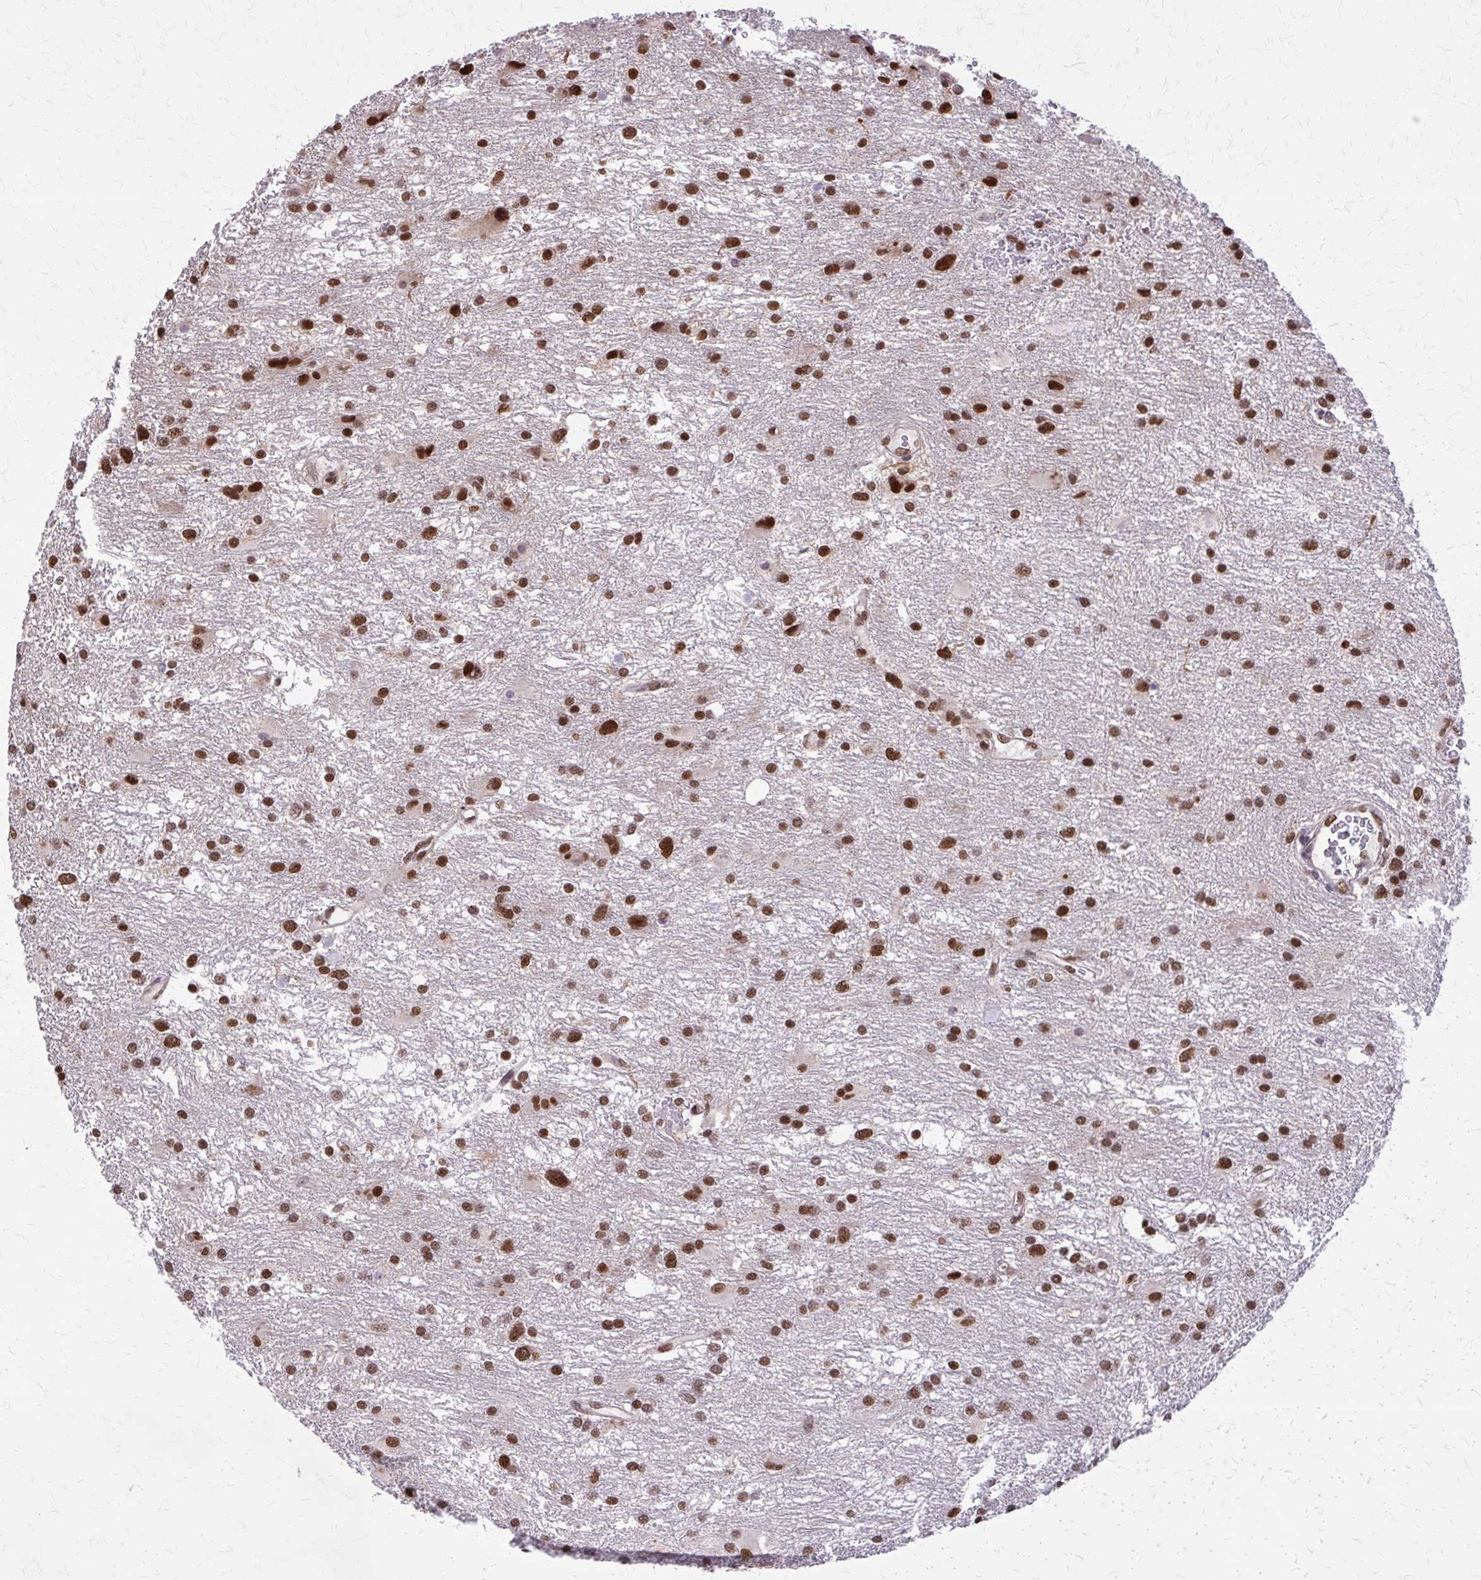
{"staining": {"intensity": "strong", "quantity": ">75%", "location": "nuclear"}, "tissue": "glioma", "cell_type": "Tumor cells", "image_type": "cancer", "snomed": [{"axis": "morphology", "description": "Glioma, malignant, High grade"}, {"axis": "topography", "description": "Brain"}], "caption": "Strong nuclear staining for a protein is identified in about >75% of tumor cells of malignant high-grade glioma using immunohistochemistry (IHC).", "gene": "TTF1", "patient": {"sex": "male", "age": 53}}